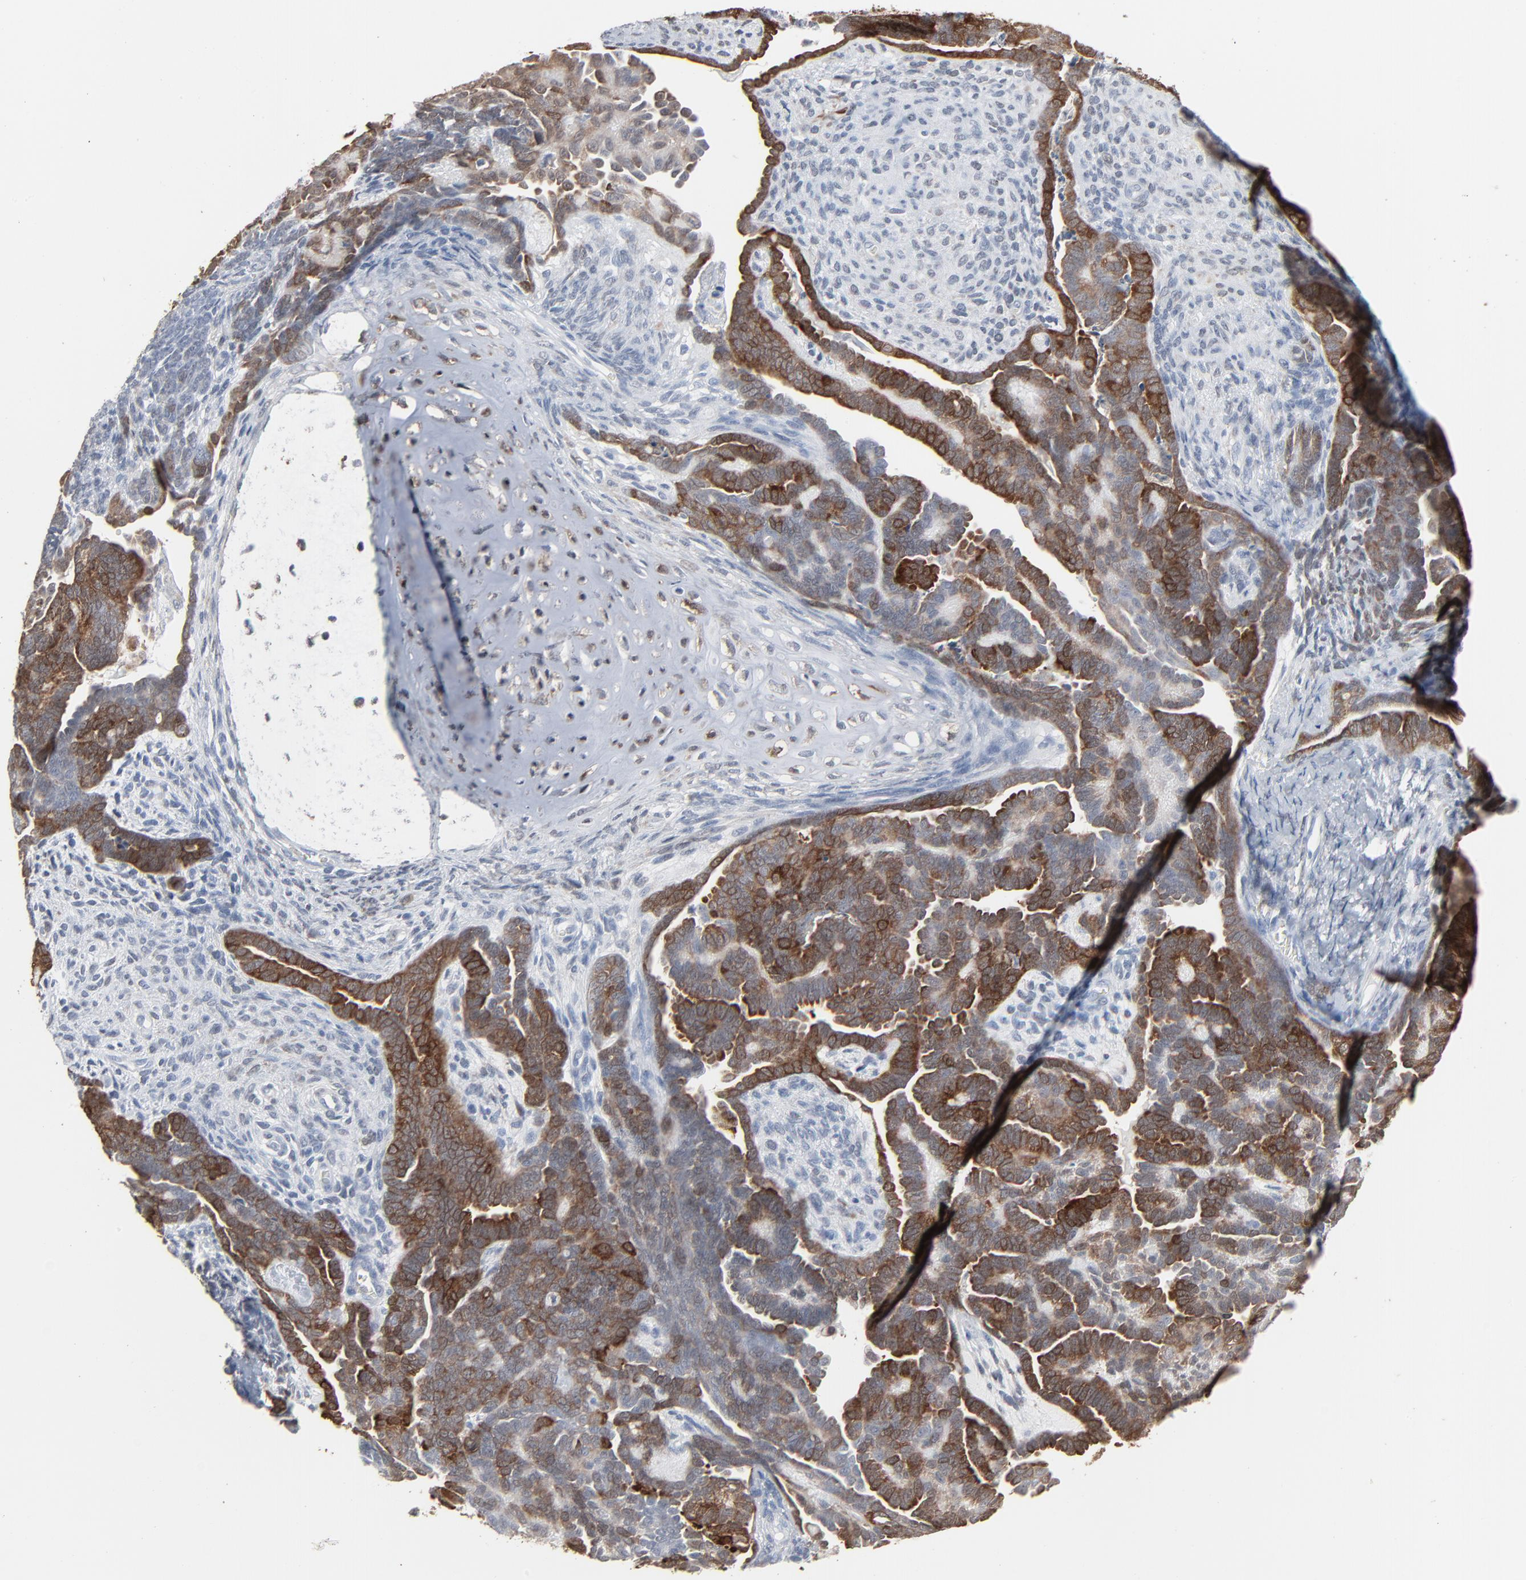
{"staining": {"intensity": "strong", "quantity": "25%-75%", "location": "cytoplasmic/membranous"}, "tissue": "endometrial cancer", "cell_type": "Tumor cells", "image_type": "cancer", "snomed": [{"axis": "morphology", "description": "Neoplasm, malignant, NOS"}, {"axis": "topography", "description": "Endometrium"}], "caption": "Immunohistochemical staining of endometrial cancer exhibits high levels of strong cytoplasmic/membranous staining in approximately 25%-75% of tumor cells.", "gene": "PHGDH", "patient": {"sex": "female", "age": 74}}